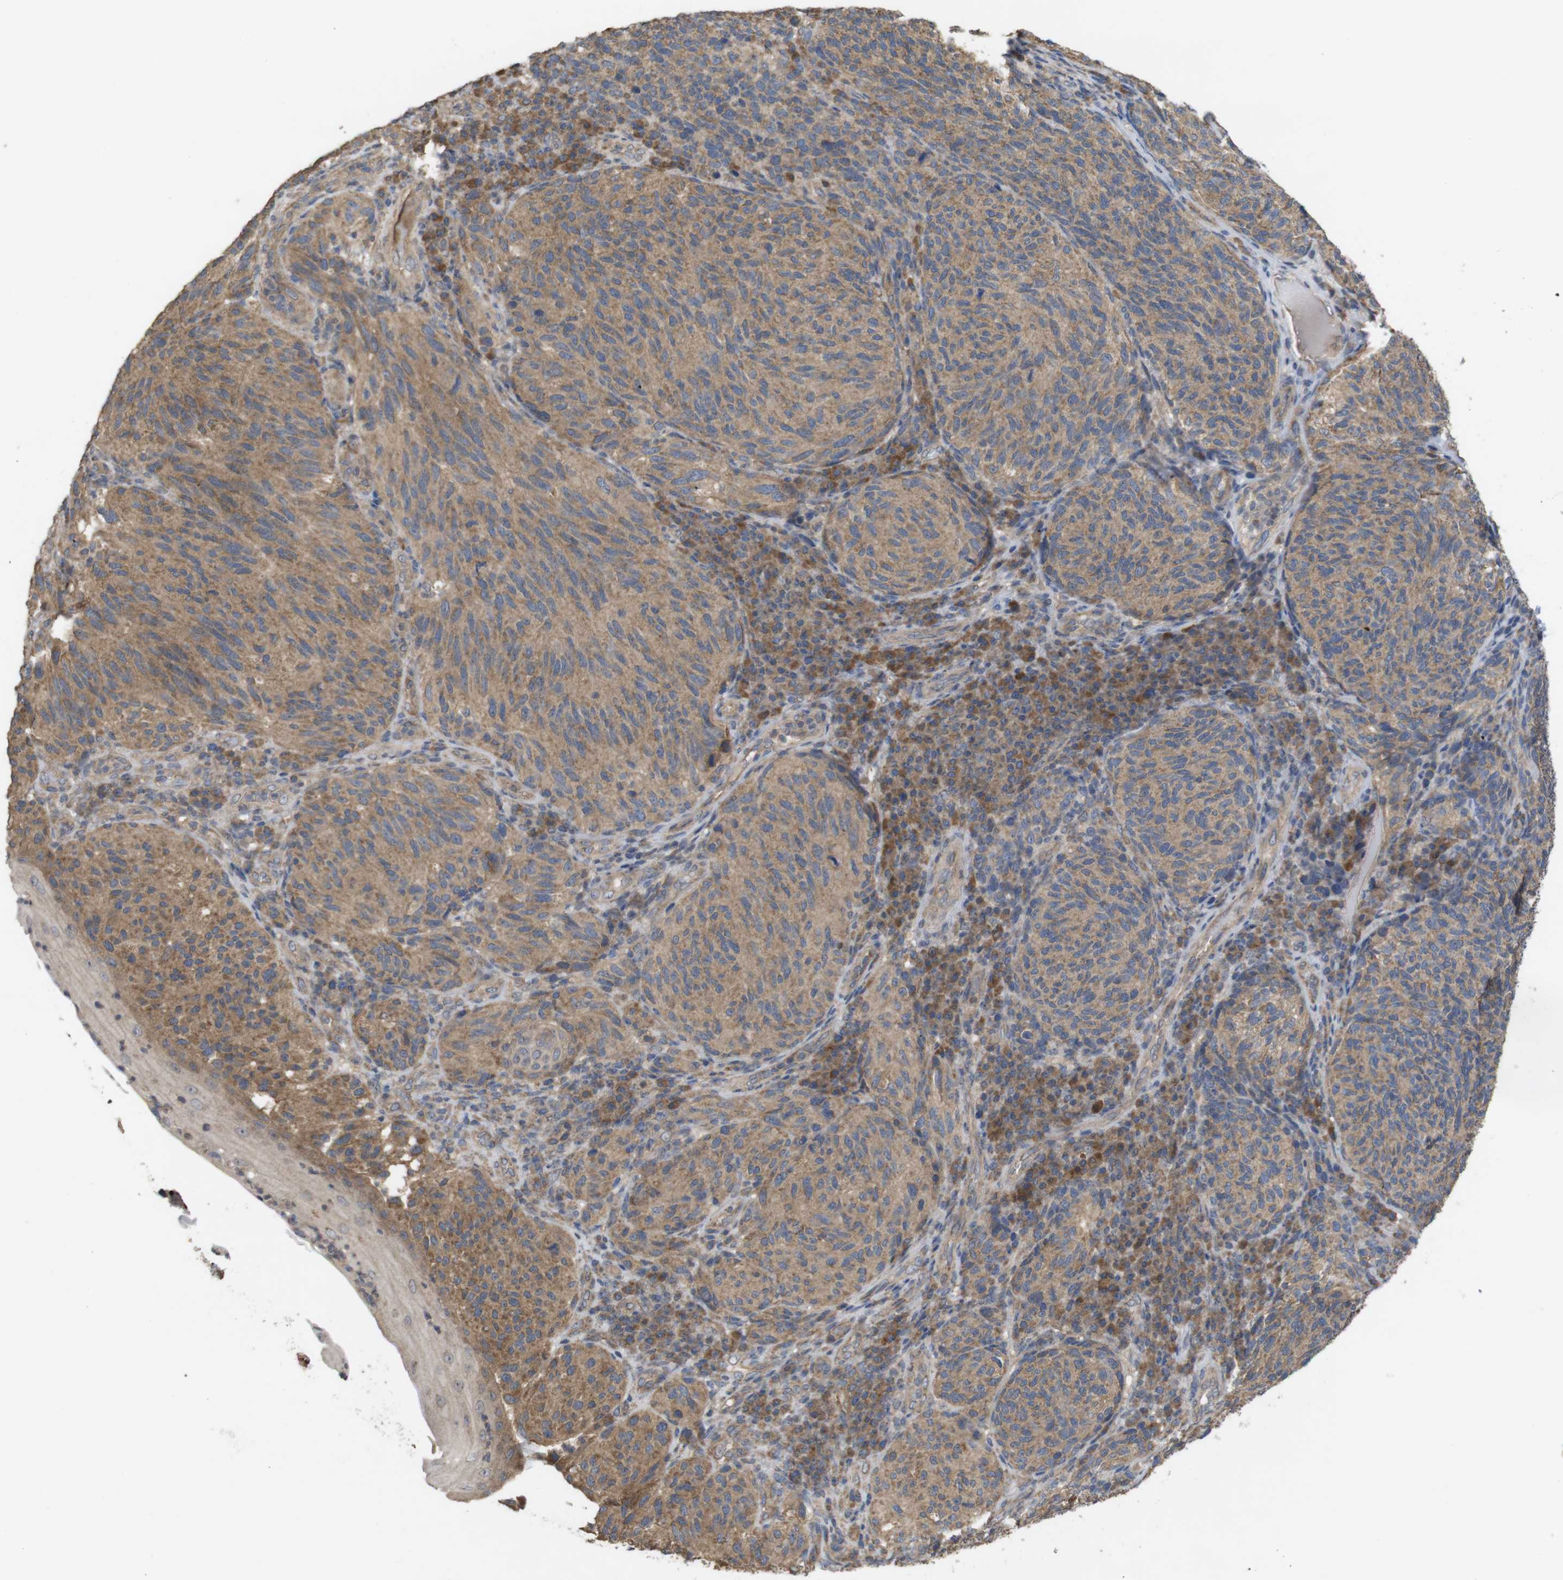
{"staining": {"intensity": "moderate", "quantity": ">75%", "location": "cytoplasmic/membranous"}, "tissue": "melanoma", "cell_type": "Tumor cells", "image_type": "cancer", "snomed": [{"axis": "morphology", "description": "Malignant melanoma, NOS"}, {"axis": "topography", "description": "Skin"}], "caption": "Approximately >75% of tumor cells in human malignant melanoma exhibit moderate cytoplasmic/membranous protein positivity as visualized by brown immunohistochemical staining.", "gene": "KCNS3", "patient": {"sex": "female", "age": 73}}